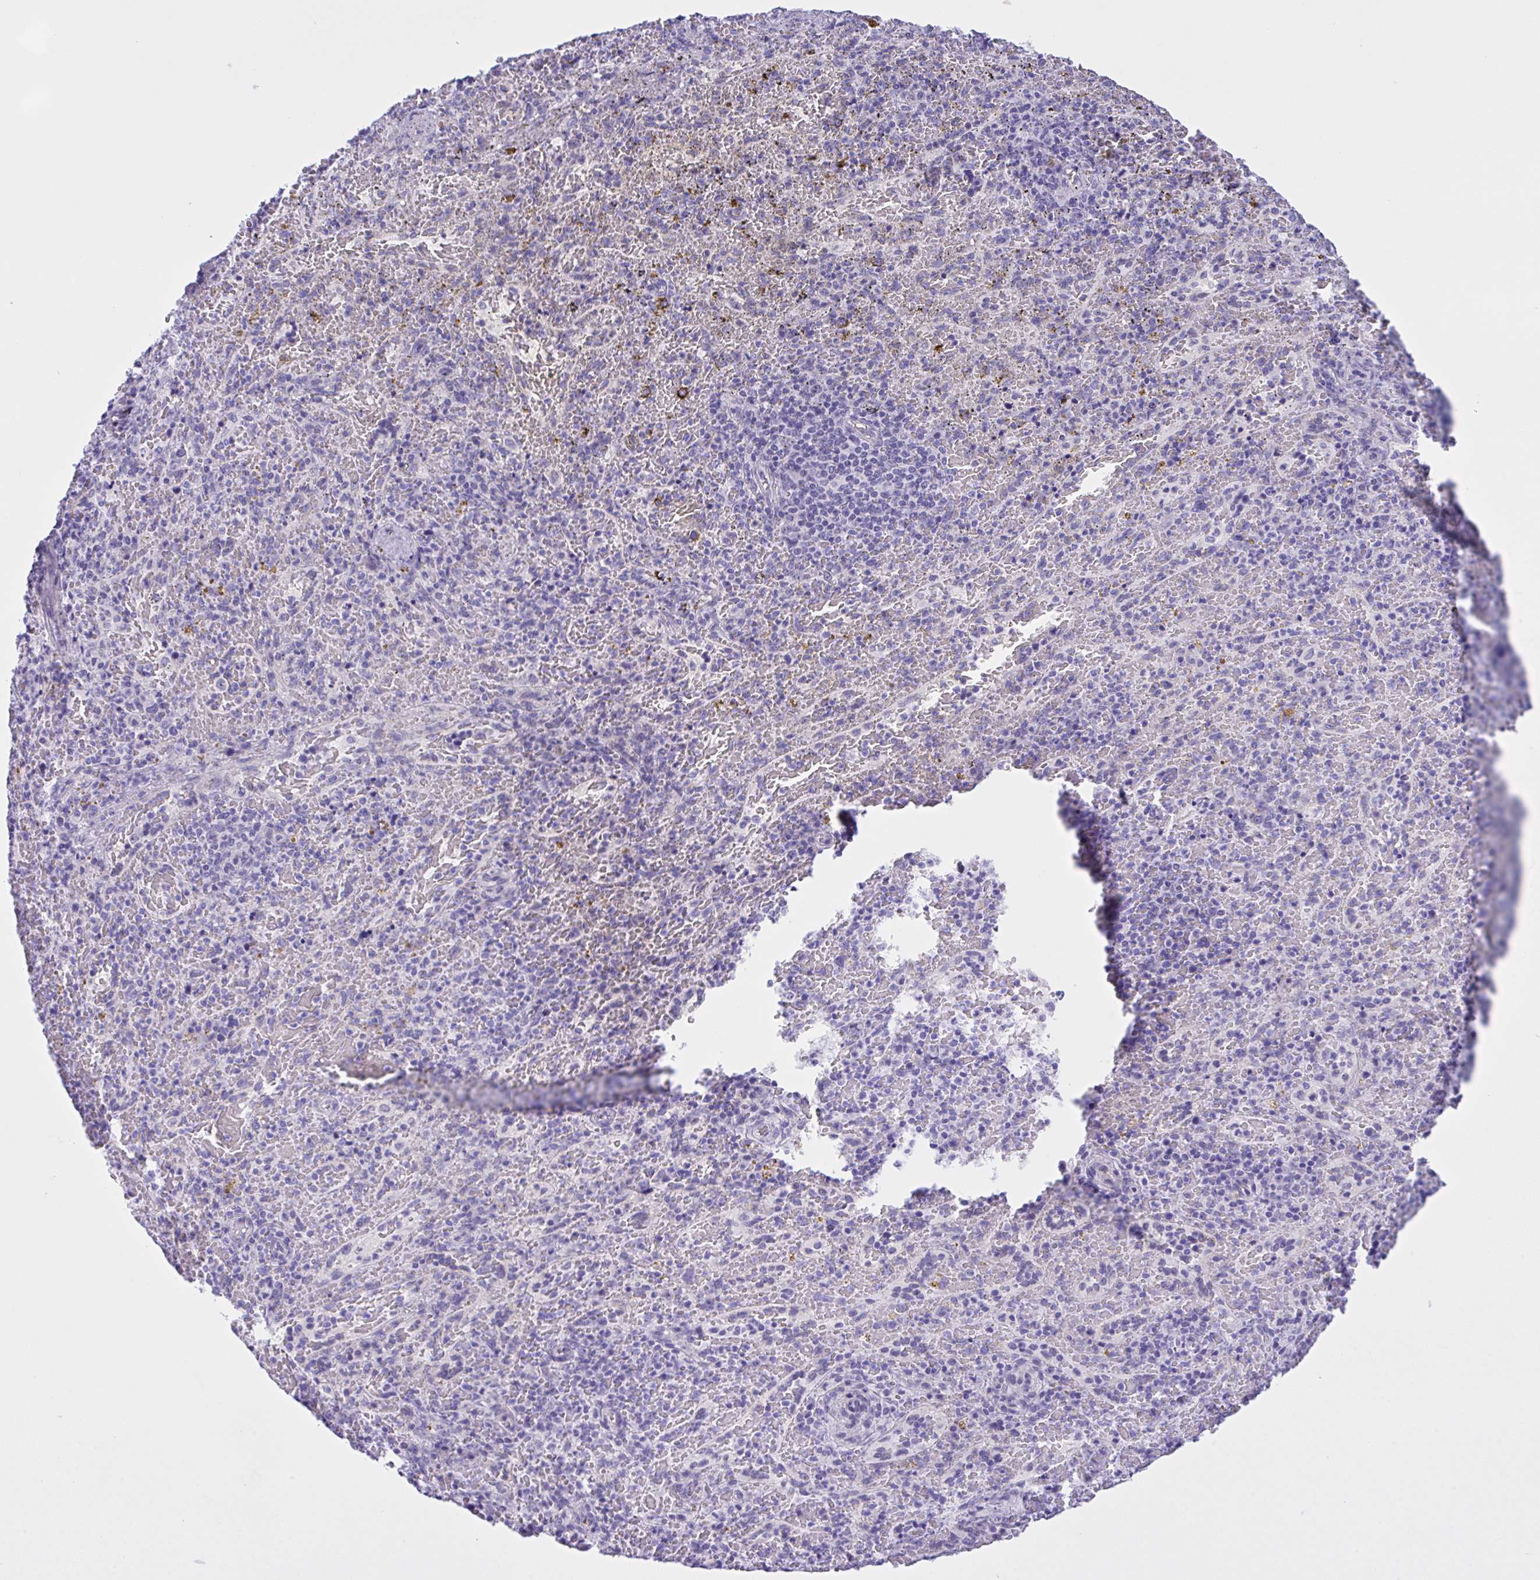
{"staining": {"intensity": "negative", "quantity": "none", "location": "none"}, "tissue": "spleen", "cell_type": "Cells in red pulp", "image_type": "normal", "snomed": [{"axis": "morphology", "description": "Normal tissue, NOS"}, {"axis": "topography", "description": "Spleen"}], "caption": "Immunohistochemistry of normal human spleen displays no positivity in cells in red pulp. (DAB immunohistochemistry with hematoxylin counter stain).", "gene": "YBX2", "patient": {"sex": "female", "age": 50}}